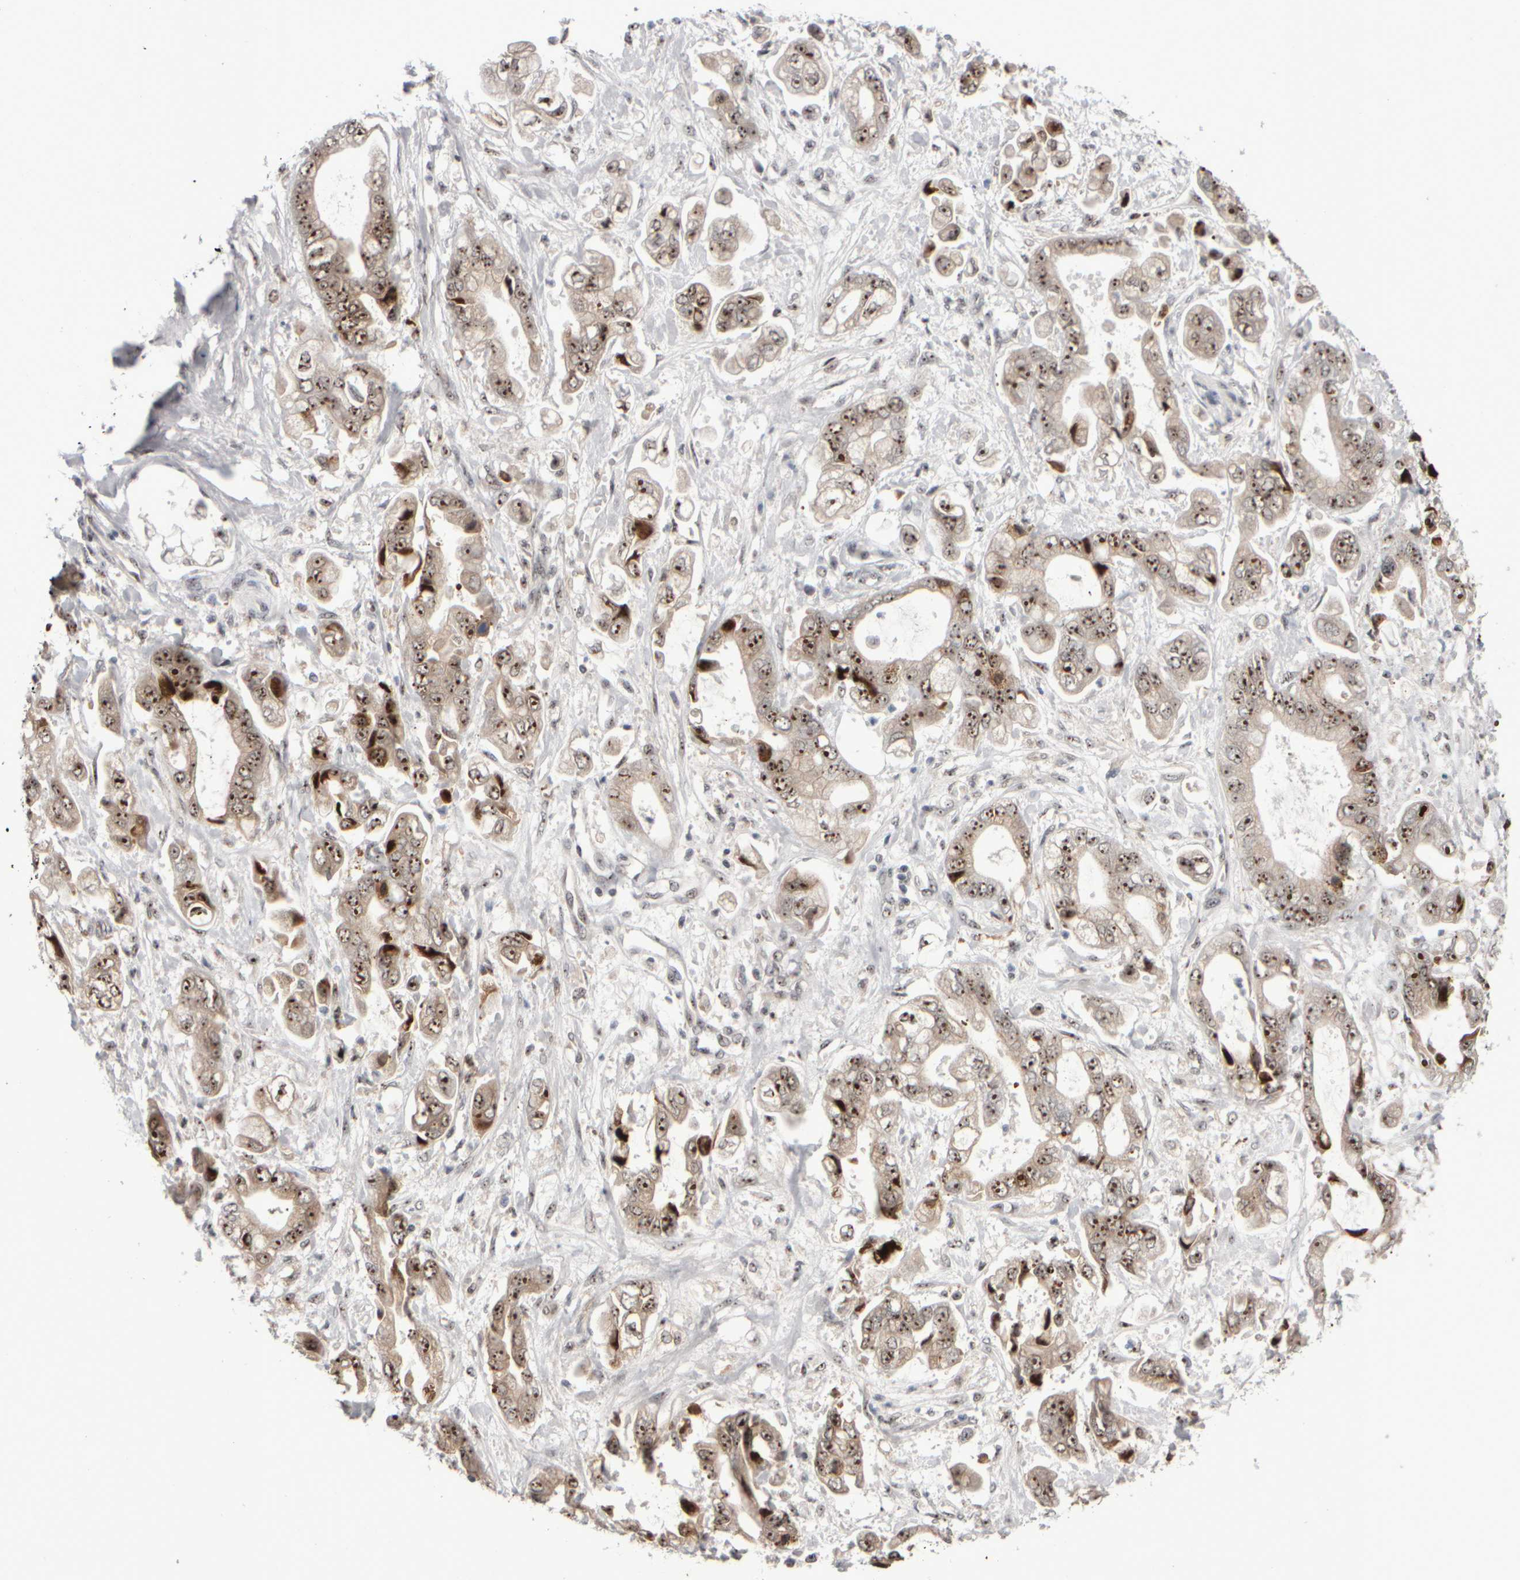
{"staining": {"intensity": "strong", "quantity": ">75%", "location": "nuclear"}, "tissue": "stomach cancer", "cell_type": "Tumor cells", "image_type": "cancer", "snomed": [{"axis": "morphology", "description": "Normal tissue, NOS"}, {"axis": "morphology", "description": "Adenocarcinoma, NOS"}, {"axis": "topography", "description": "Stomach"}], "caption": "Immunohistochemical staining of stomach cancer (adenocarcinoma) displays strong nuclear protein staining in about >75% of tumor cells.", "gene": "SURF6", "patient": {"sex": "male", "age": 62}}